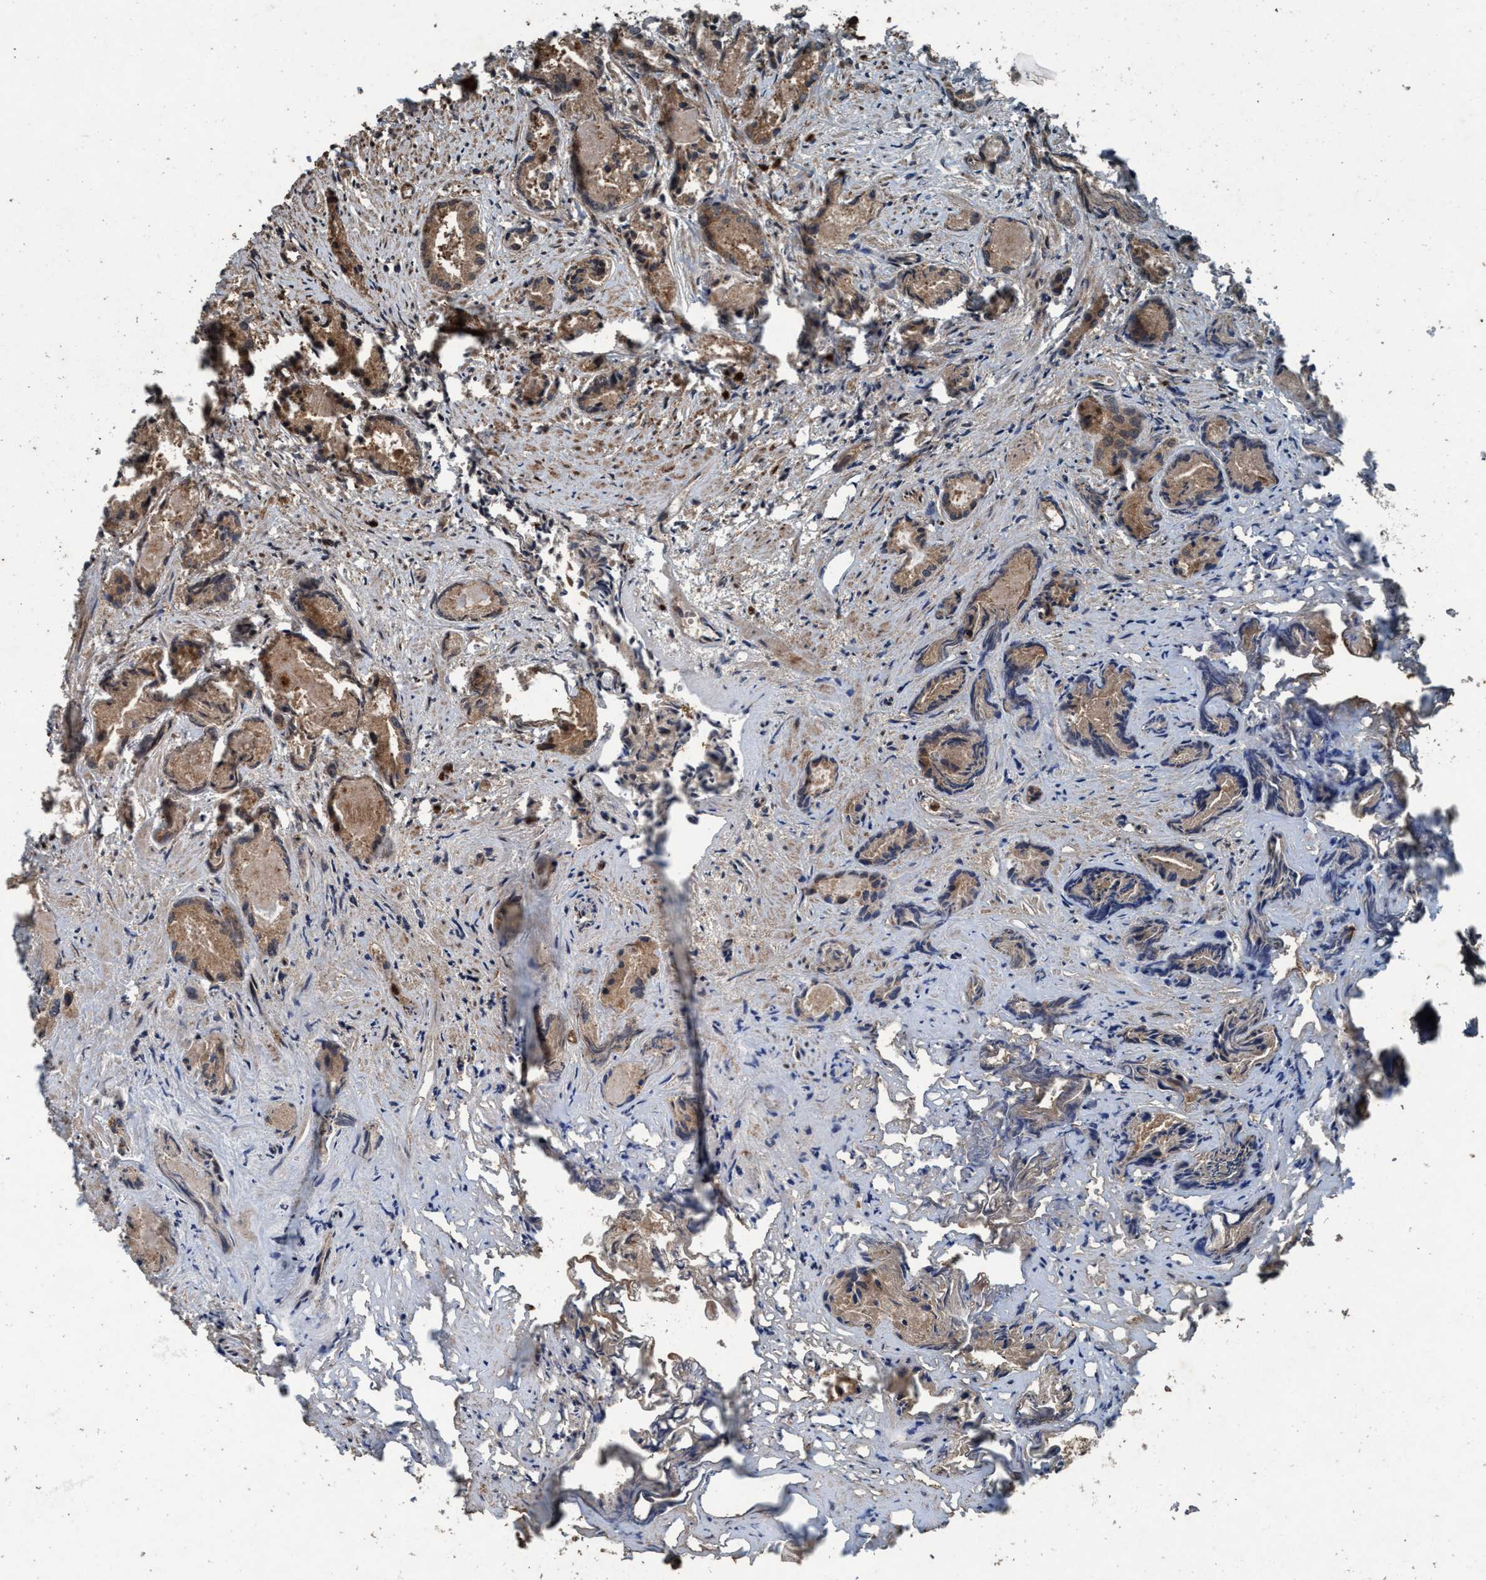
{"staining": {"intensity": "moderate", "quantity": ">75%", "location": "cytoplasmic/membranous"}, "tissue": "prostate cancer", "cell_type": "Tumor cells", "image_type": "cancer", "snomed": [{"axis": "morphology", "description": "Adenocarcinoma, Low grade"}, {"axis": "topography", "description": "Prostate"}], "caption": "The histopathology image demonstrates immunohistochemical staining of prostate cancer. There is moderate cytoplasmic/membranous staining is appreciated in approximately >75% of tumor cells.", "gene": "AKT1S1", "patient": {"sex": "male", "age": 72}}